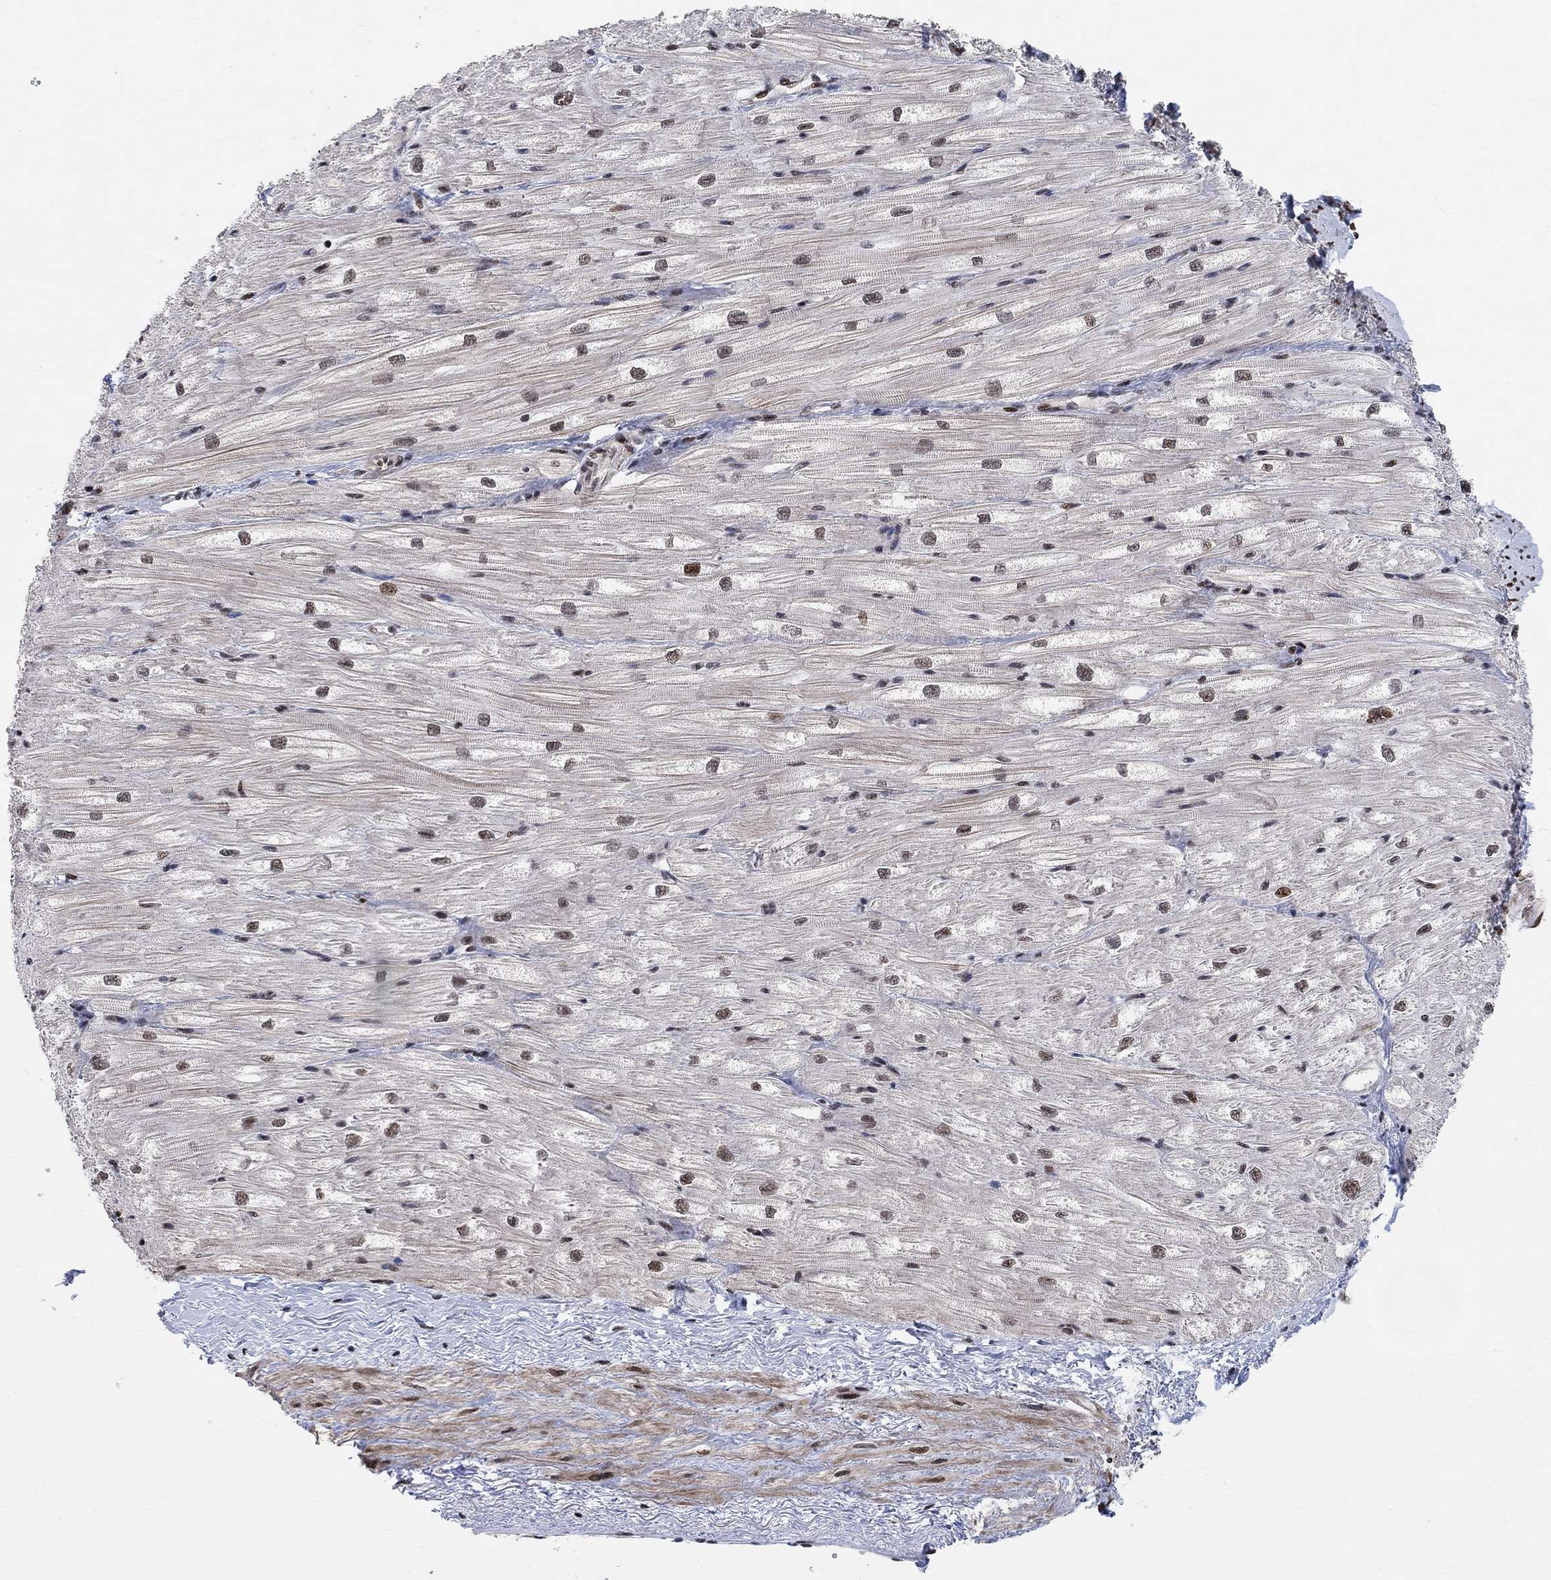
{"staining": {"intensity": "moderate", "quantity": "<25%", "location": "nuclear"}, "tissue": "heart muscle", "cell_type": "Cardiomyocytes", "image_type": "normal", "snomed": [{"axis": "morphology", "description": "Normal tissue, NOS"}, {"axis": "topography", "description": "Heart"}], "caption": "Protein staining by immunohistochemistry exhibits moderate nuclear staining in about <25% of cardiomyocytes in unremarkable heart muscle.", "gene": "E4F1", "patient": {"sex": "male", "age": 57}}